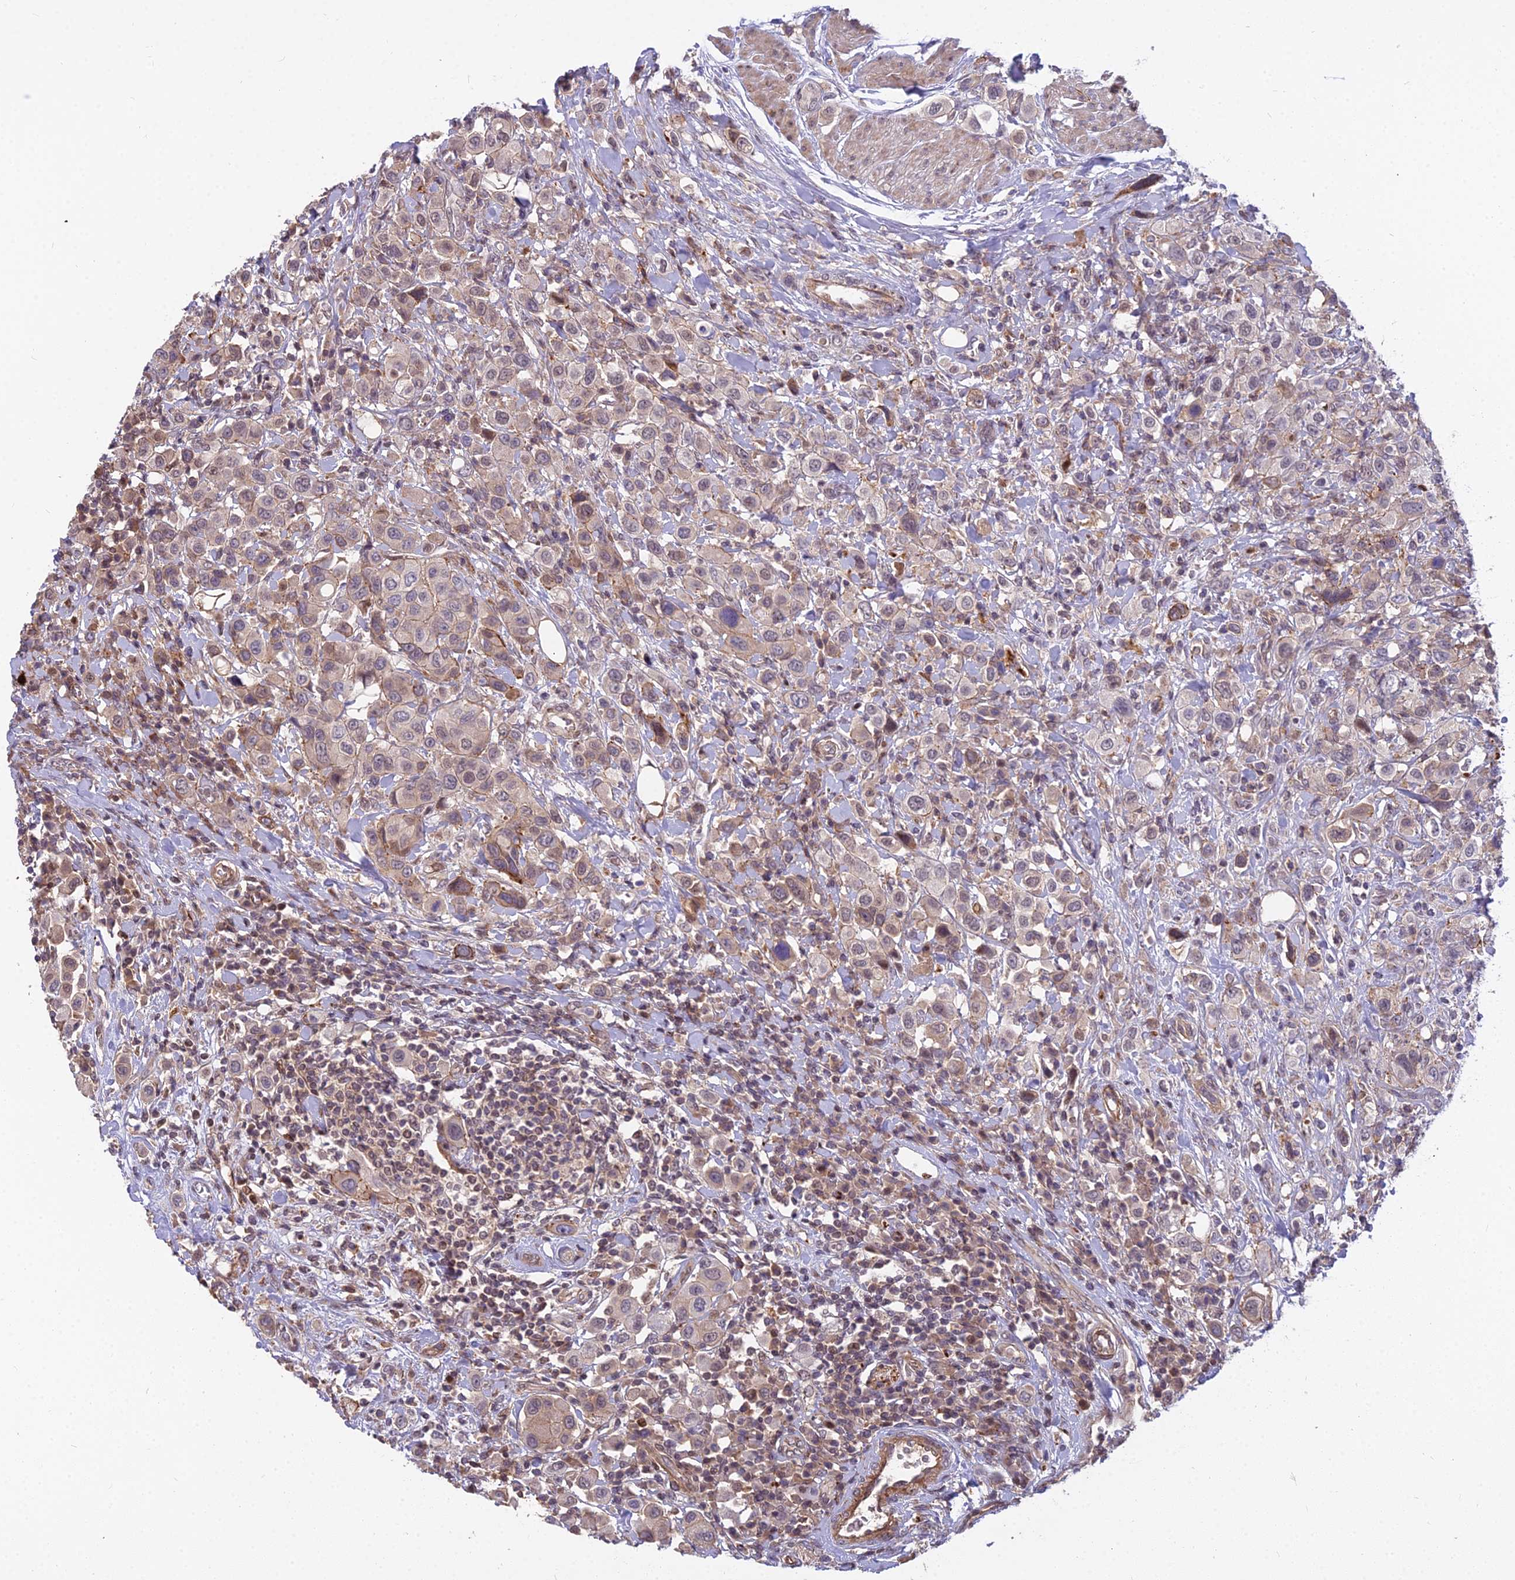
{"staining": {"intensity": "weak", "quantity": "25%-75%", "location": "cytoplasmic/membranous"}, "tissue": "urothelial cancer", "cell_type": "Tumor cells", "image_type": "cancer", "snomed": [{"axis": "morphology", "description": "Urothelial carcinoma, High grade"}, {"axis": "topography", "description": "Urinary bladder"}], "caption": "About 25%-75% of tumor cells in human urothelial carcinoma (high-grade) show weak cytoplasmic/membranous protein positivity as visualized by brown immunohistochemical staining.", "gene": "GLYATL3", "patient": {"sex": "male", "age": 50}}